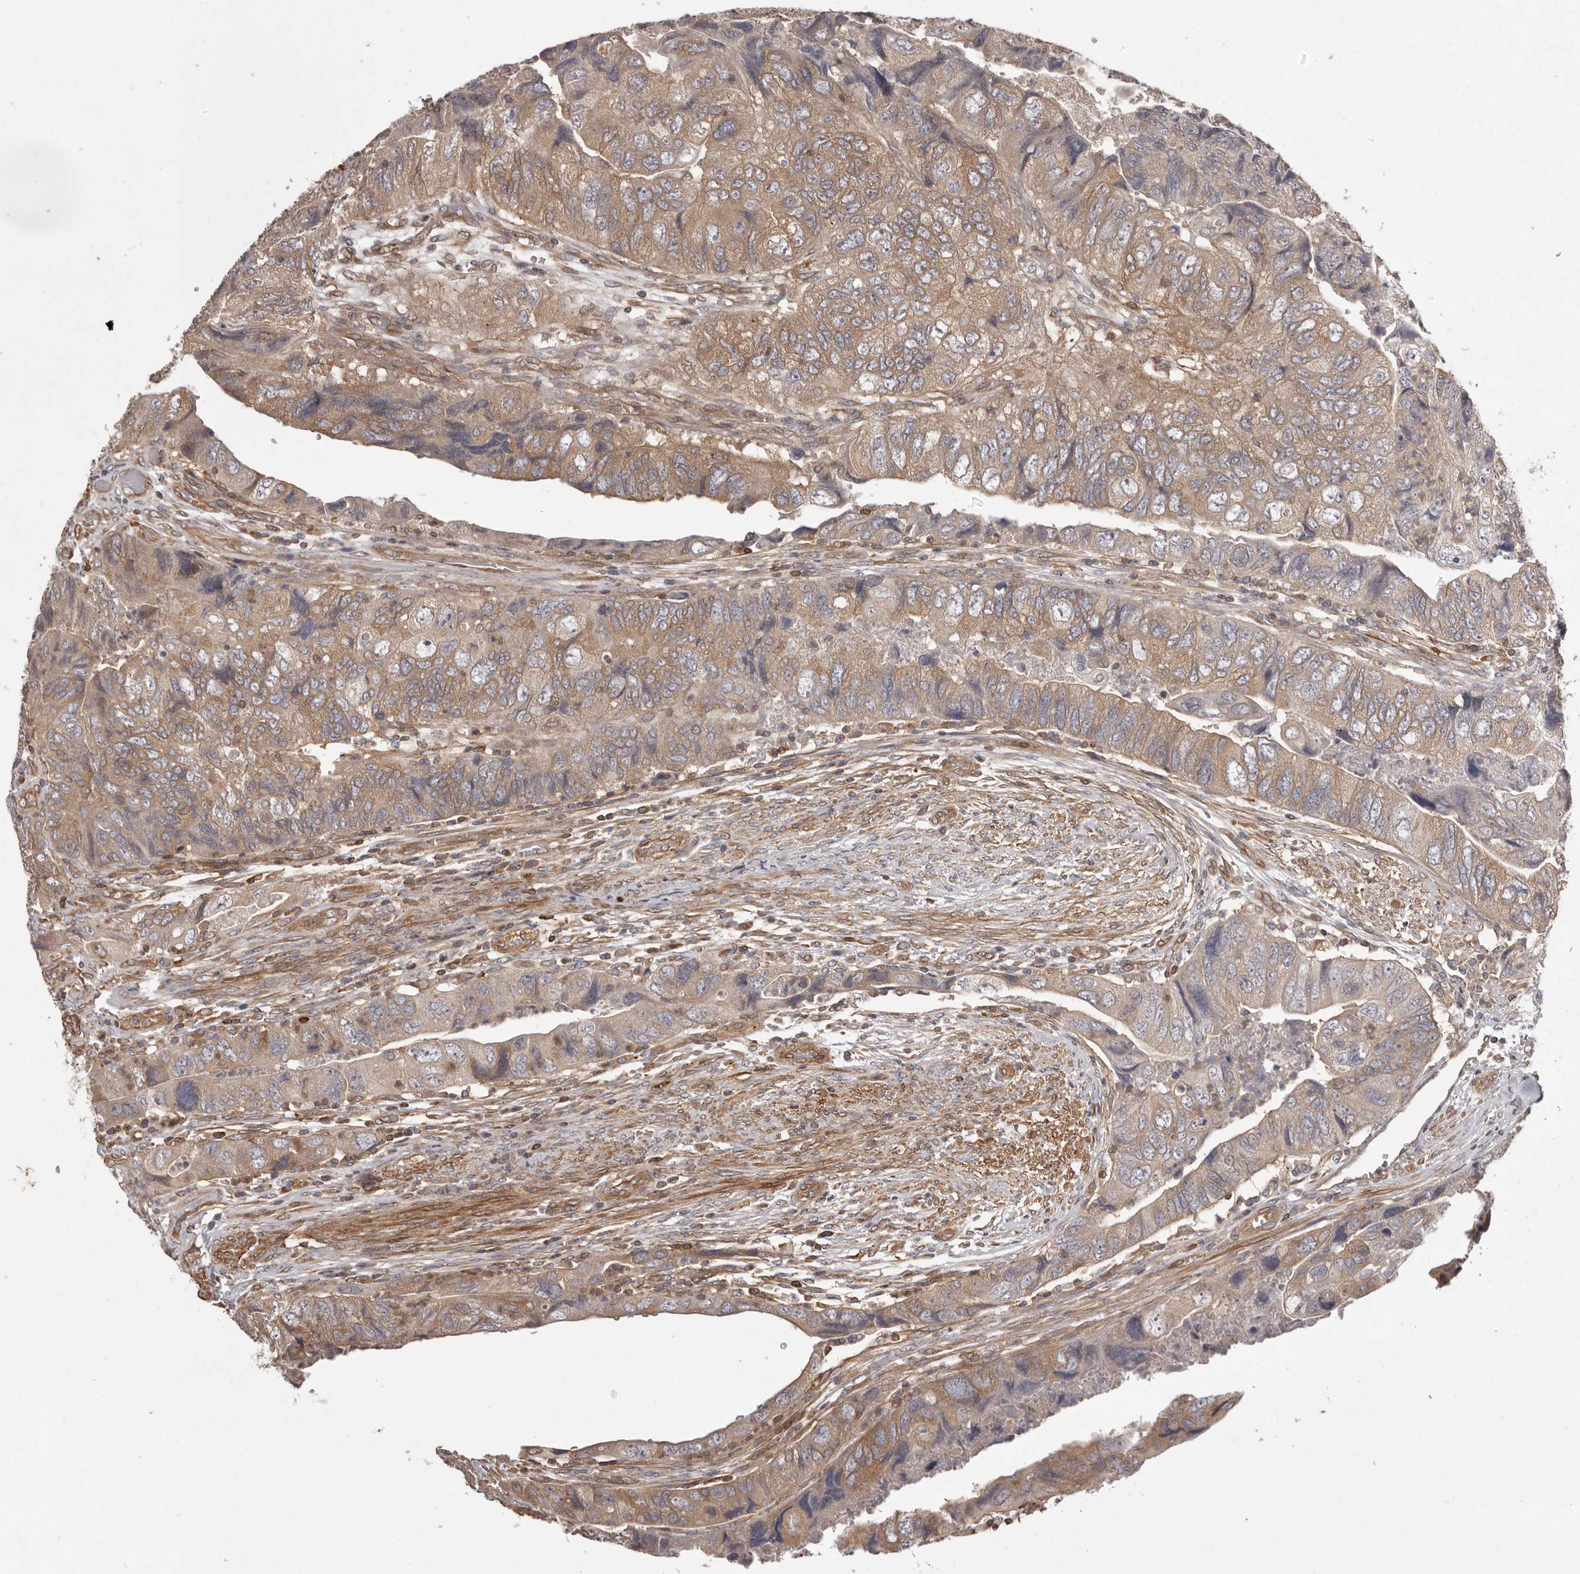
{"staining": {"intensity": "moderate", "quantity": "25%-75%", "location": "cytoplasmic/membranous"}, "tissue": "colorectal cancer", "cell_type": "Tumor cells", "image_type": "cancer", "snomed": [{"axis": "morphology", "description": "Adenocarcinoma, NOS"}, {"axis": "topography", "description": "Rectum"}], "caption": "Human colorectal adenocarcinoma stained for a protein (brown) reveals moderate cytoplasmic/membranous positive staining in about 25%-75% of tumor cells.", "gene": "NFKBIA", "patient": {"sex": "male", "age": 63}}